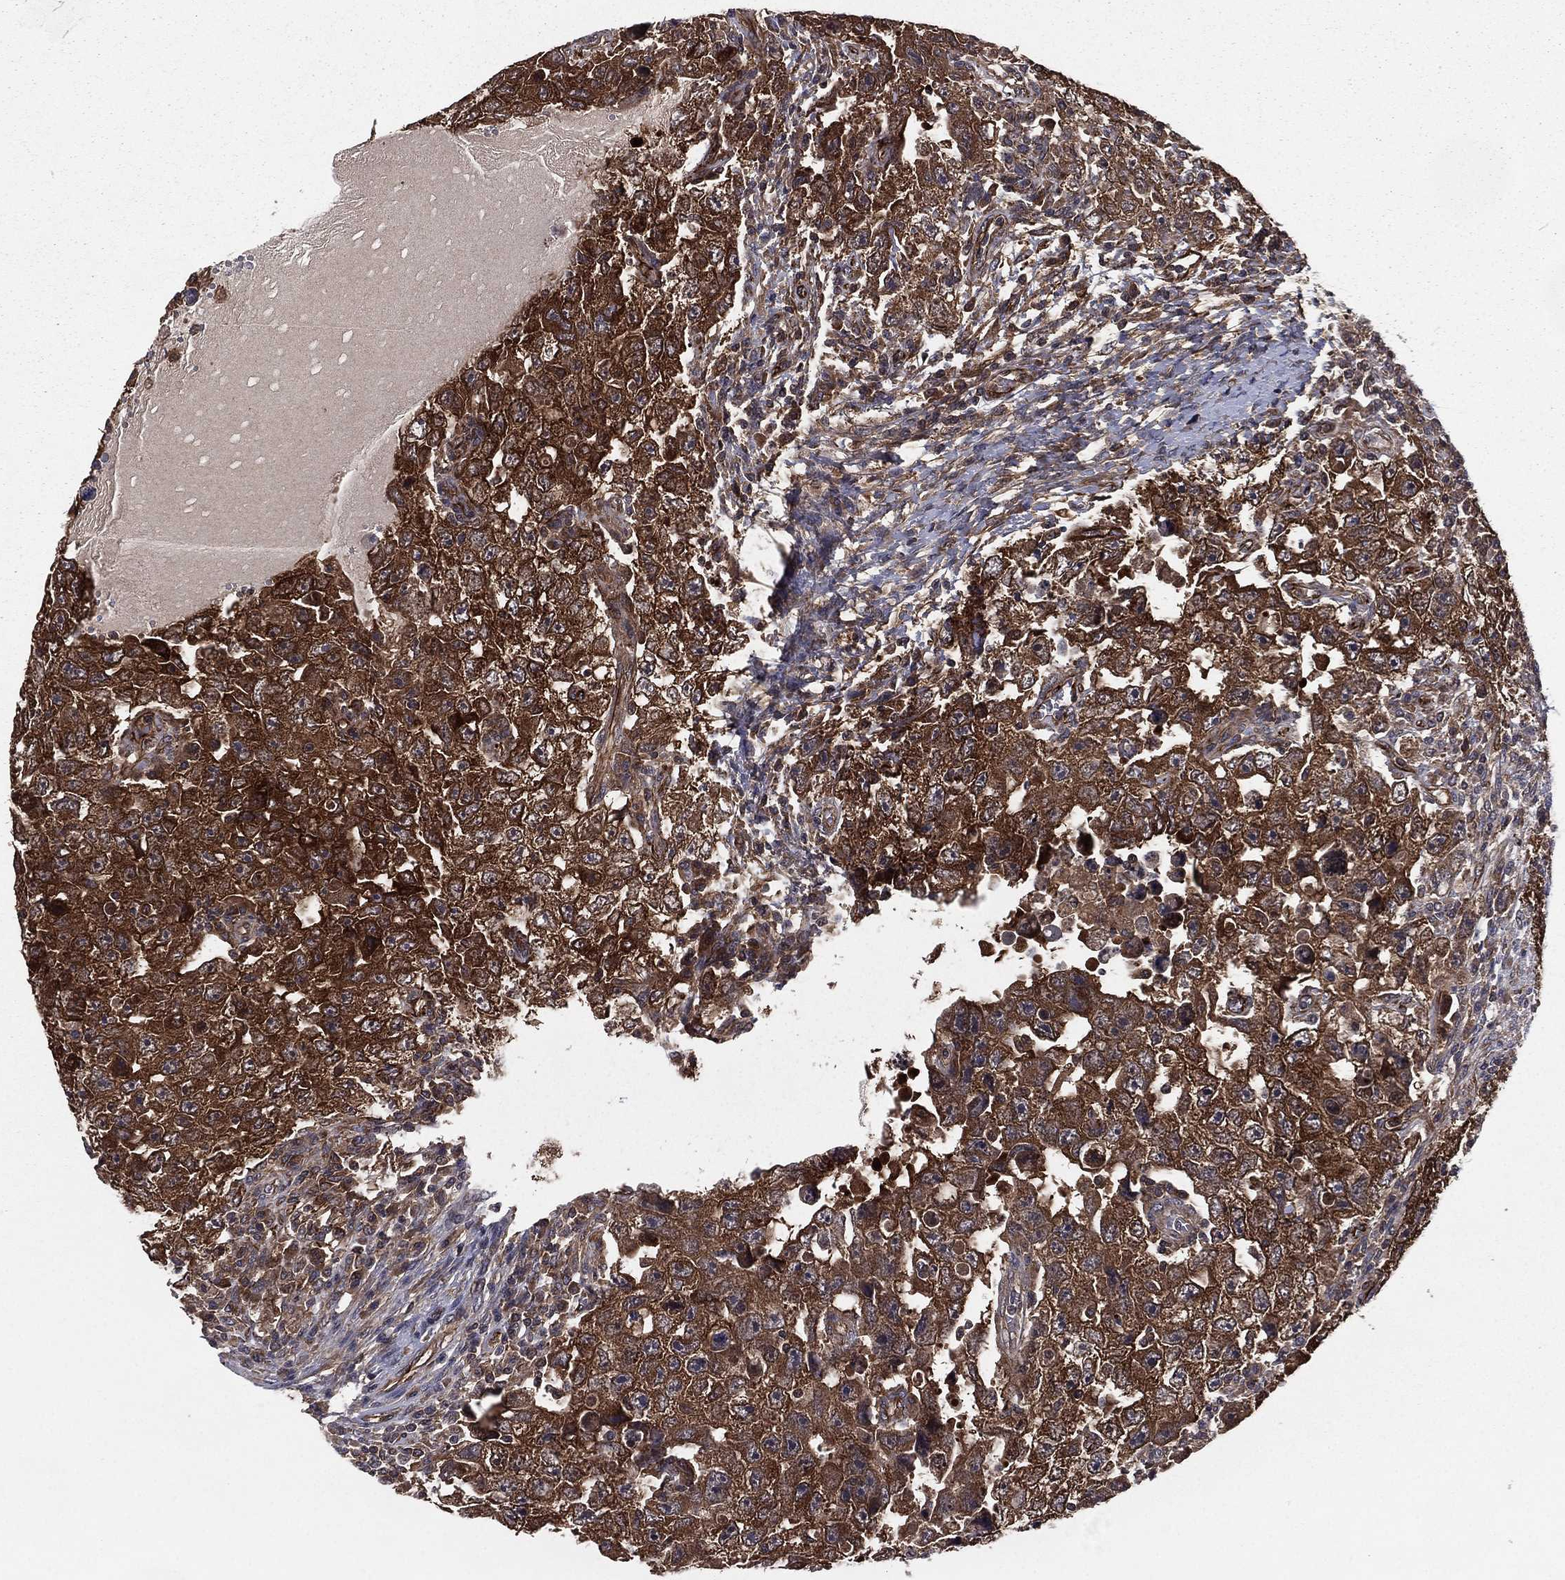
{"staining": {"intensity": "strong", "quantity": ">75%", "location": "cytoplasmic/membranous"}, "tissue": "testis cancer", "cell_type": "Tumor cells", "image_type": "cancer", "snomed": [{"axis": "morphology", "description": "Carcinoma, Embryonal, NOS"}, {"axis": "topography", "description": "Testis"}], "caption": "Protein expression by immunohistochemistry shows strong cytoplasmic/membranous positivity in approximately >75% of tumor cells in testis cancer.", "gene": "CERT1", "patient": {"sex": "male", "age": 26}}